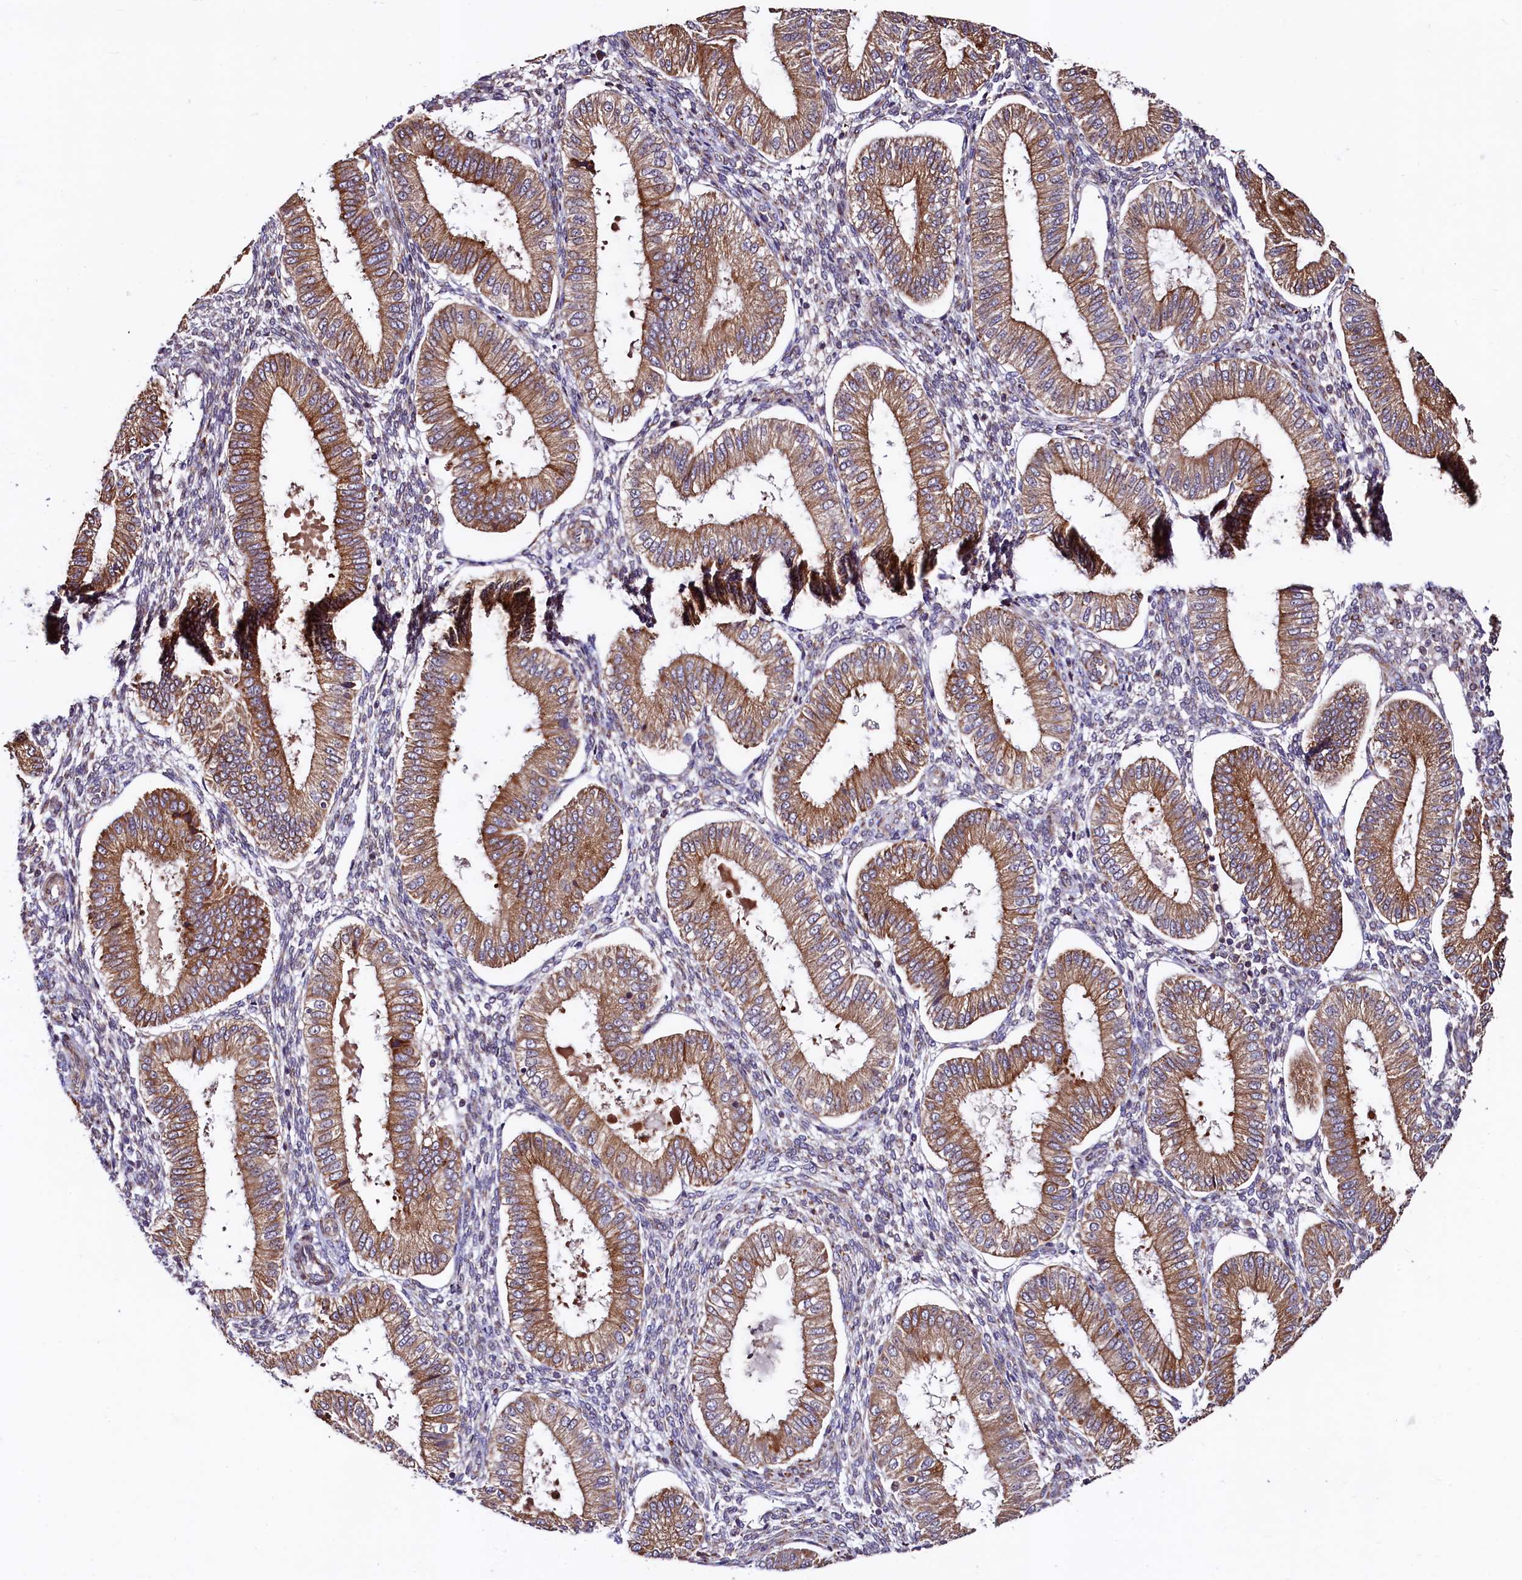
{"staining": {"intensity": "negative", "quantity": "none", "location": "none"}, "tissue": "endometrium", "cell_type": "Cells in endometrial stroma", "image_type": "normal", "snomed": [{"axis": "morphology", "description": "Normal tissue, NOS"}, {"axis": "topography", "description": "Endometrium"}], "caption": "Immunohistochemical staining of normal endometrium reveals no significant staining in cells in endometrial stroma. (DAB (3,3'-diaminobenzidine) IHC, high magnification).", "gene": "C5orf15", "patient": {"sex": "female", "age": 39}}